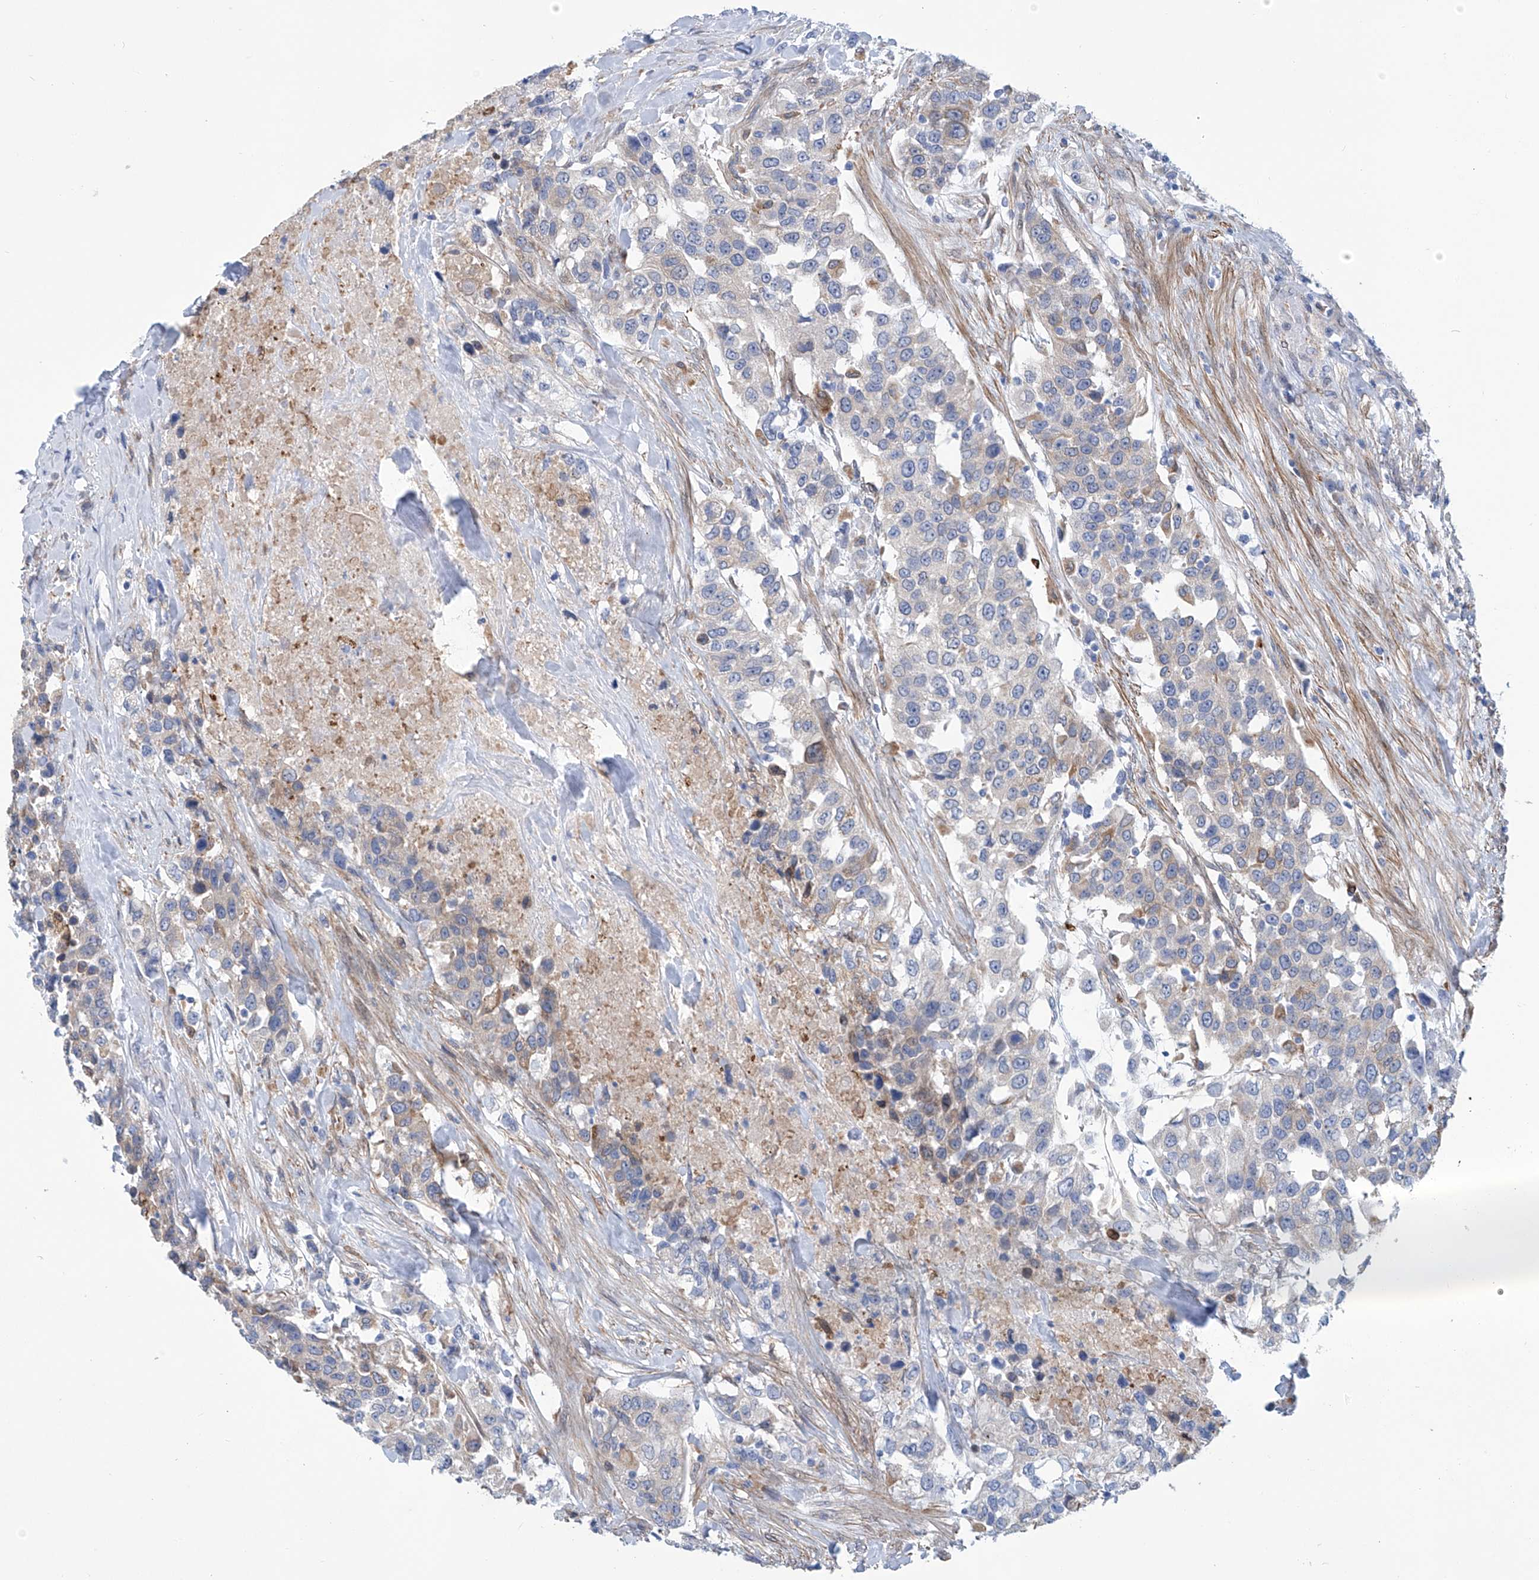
{"staining": {"intensity": "weak", "quantity": "<25%", "location": "cytoplasmic/membranous"}, "tissue": "urothelial cancer", "cell_type": "Tumor cells", "image_type": "cancer", "snomed": [{"axis": "morphology", "description": "Urothelial carcinoma, High grade"}, {"axis": "topography", "description": "Urinary bladder"}], "caption": "Tumor cells show no significant protein expression in urothelial cancer. The staining was performed using DAB (3,3'-diaminobenzidine) to visualize the protein expression in brown, while the nuclei were stained in blue with hematoxylin (Magnification: 20x).", "gene": "TNN", "patient": {"sex": "female", "age": 80}}